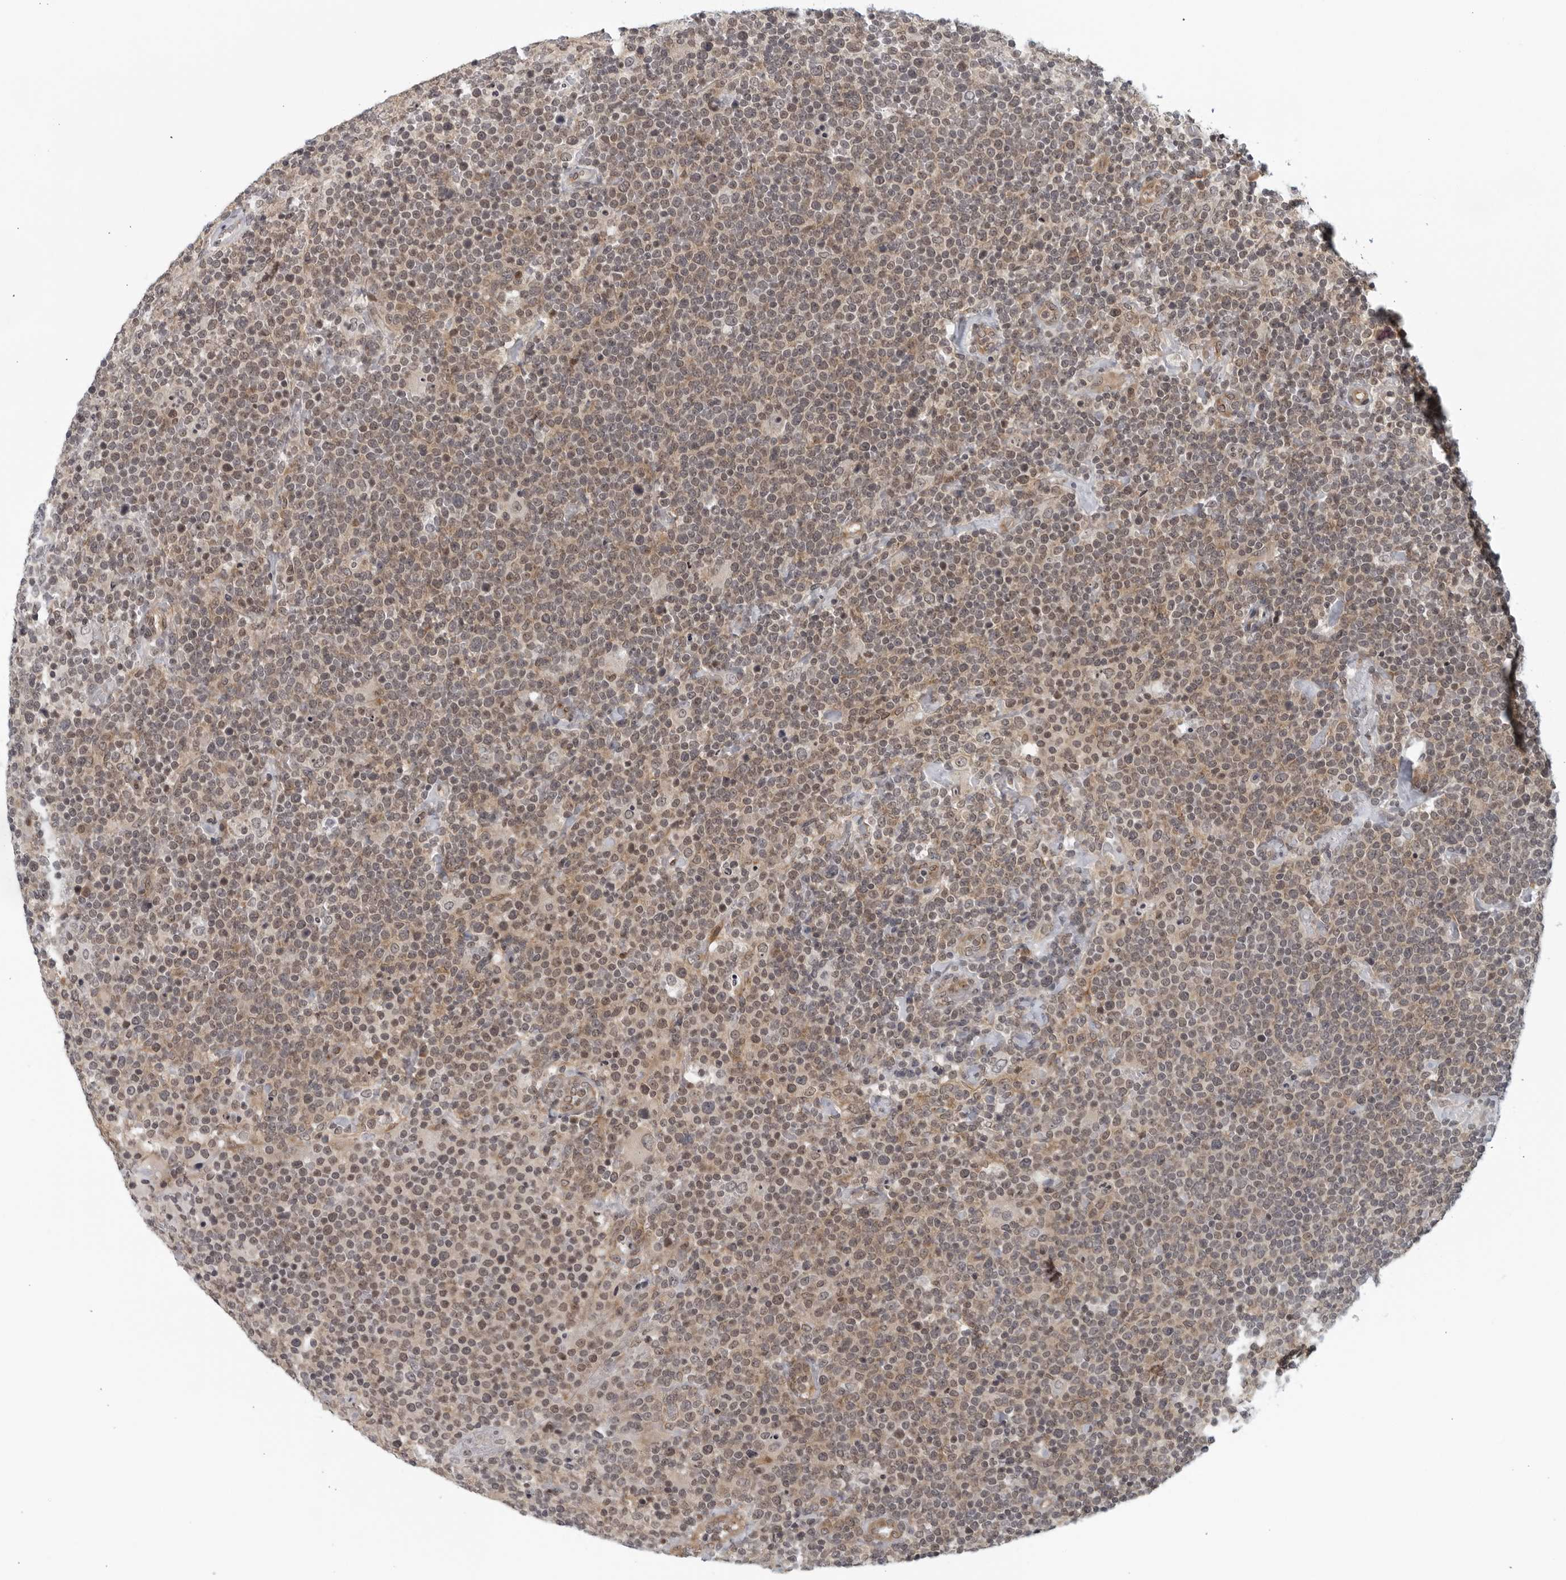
{"staining": {"intensity": "weak", "quantity": "25%-75%", "location": "nuclear"}, "tissue": "lymphoma", "cell_type": "Tumor cells", "image_type": "cancer", "snomed": [{"axis": "morphology", "description": "Malignant lymphoma, non-Hodgkin's type, High grade"}, {"axis": "topography", "description": "Lymph node"}], "caption": "This image displays immunohistochemistry staining of human lymphoma, with low weak nuclear positivity in about 25%-75% of tumor cells.", "gene": "RC3H1", "patient": {"sex": "male", "age": 61}}